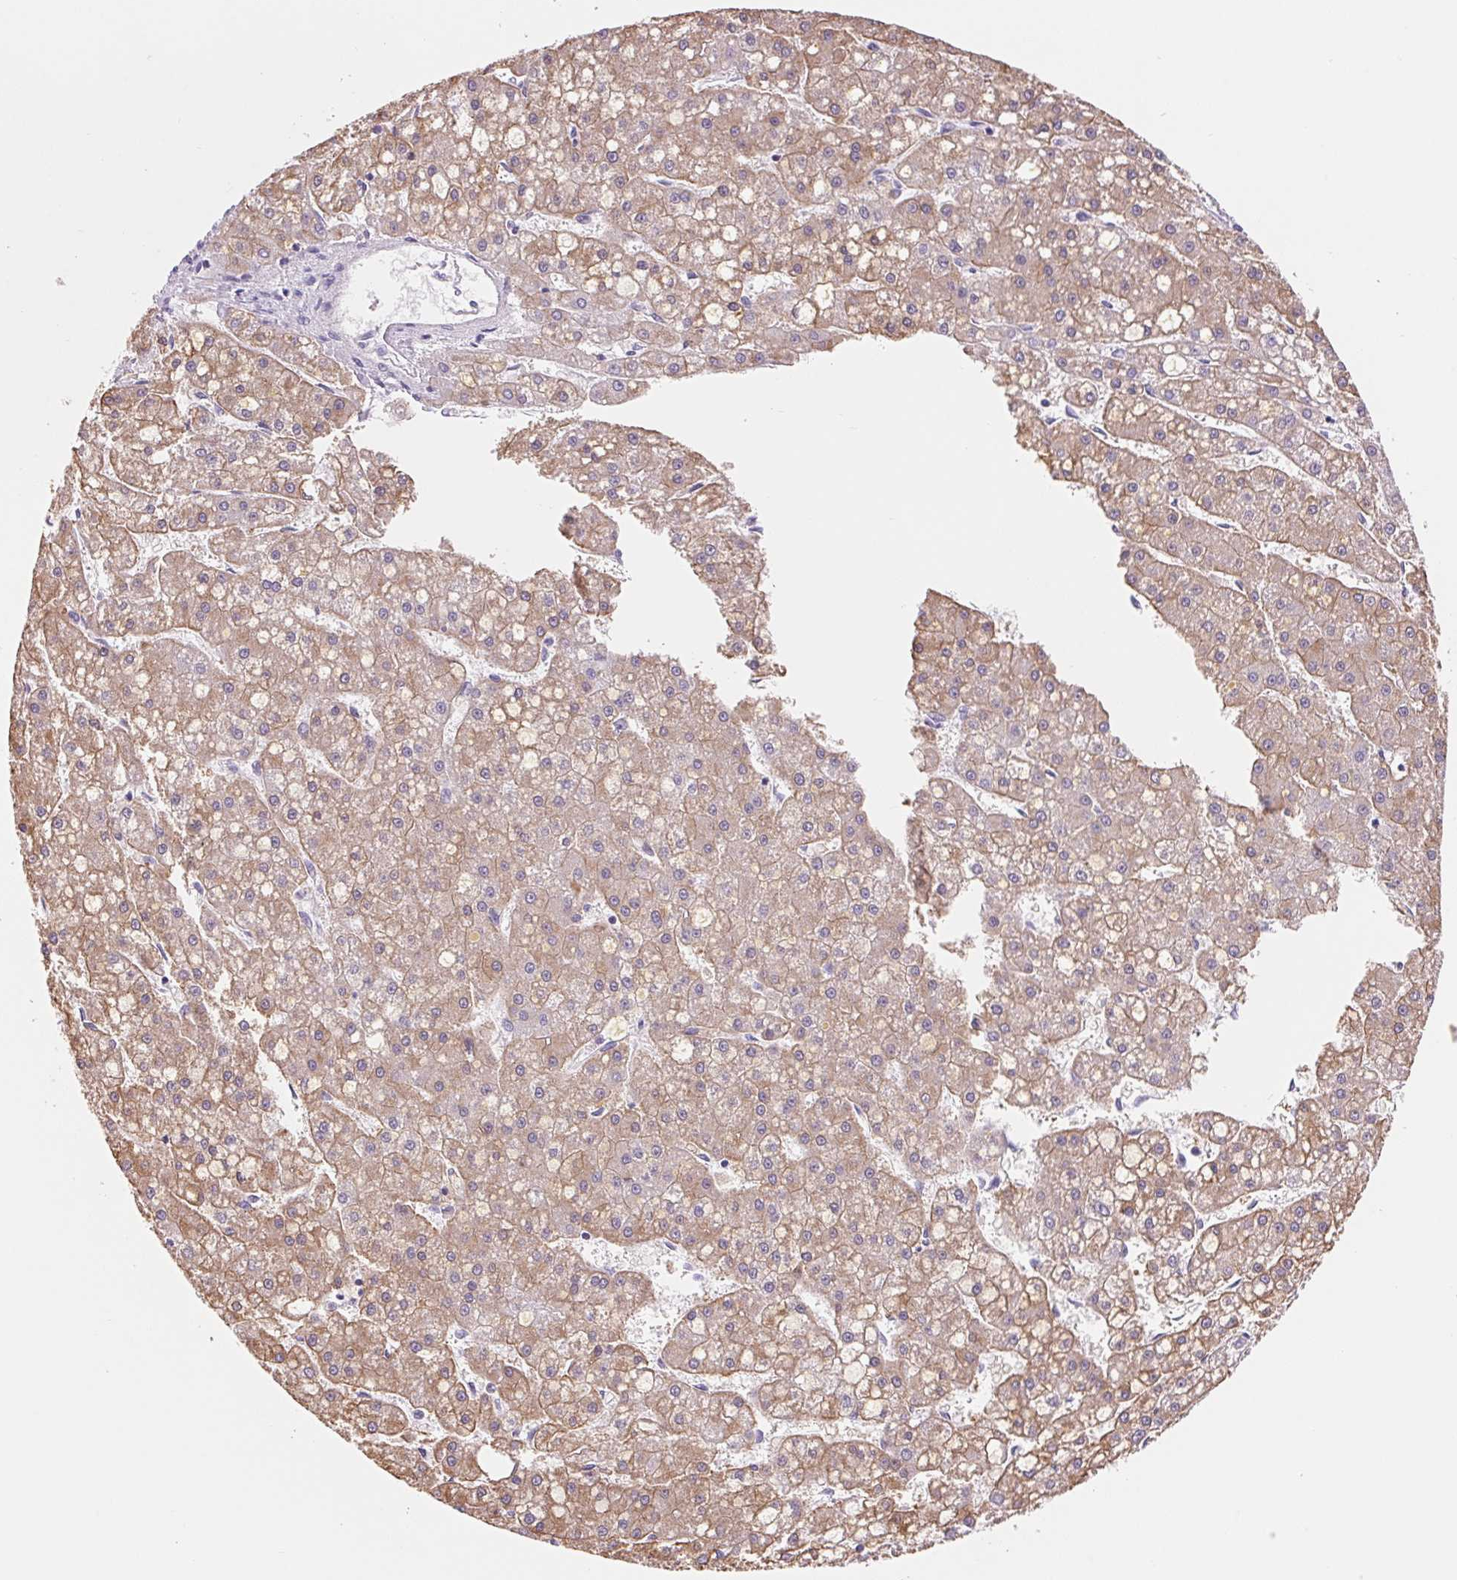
{"staining": {"intensity": "weak", "quantity": ">75%", "location": "cytoplasmic/membranous"}, "tissue": "liver cancer", "cell_type": "Tumor cells", "image_type": "cancer", "snomed": [{"axis": "morphology", "description": "Carcinoma, Hepatocellular, NOS"}, {"axis": "topography", "description": "Liver"}], "caption": "Tumor cells show low levels of weak cytoplasmic/membranous expression in about >75% of cells in human liver cancer (hepatocellular carcinoma).", "gene": "ASGR2", "patient": {"sex": "male", "age": 67}}